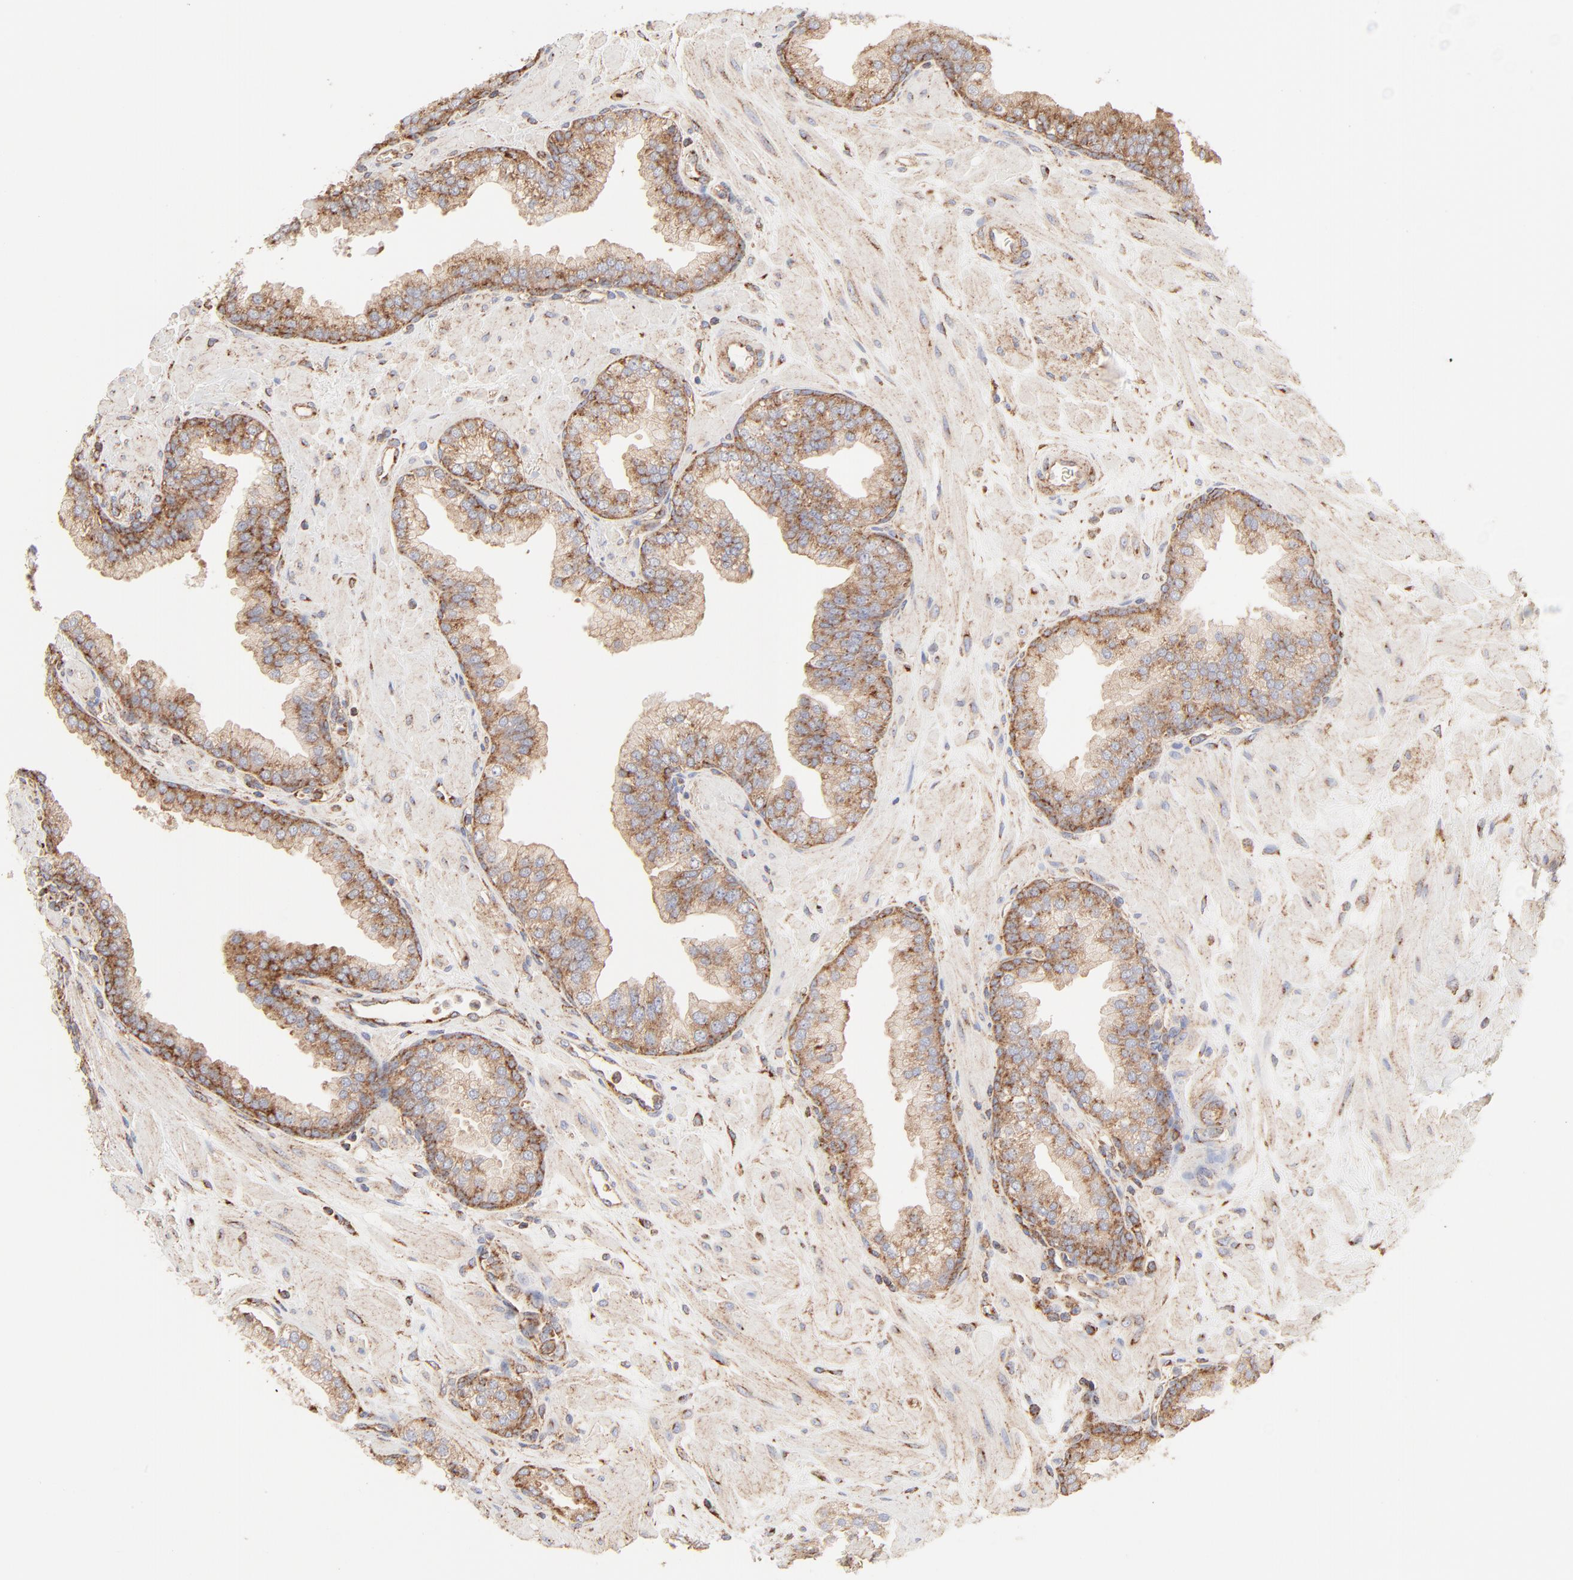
{"staining": {"intensity": "moderate", "quantity": ">75%", "location": "cytoplasmic/membranous"}, "tissue": "prostate", "cell_type": "Glandular cells", "image_type": "normal", "snomed": [{"axis": "morphology", "description": "Normal tissue, NOS"}, {"axis": "topography", "description": "Prostate"}], "caption": "Glandular cells reveal medium levels of moderate cytoplasmic/membranous staining in approximately >75% of cells in normal prostate.", "gene": "CLTB", "patient": {"sex": "male", "age": 60}}